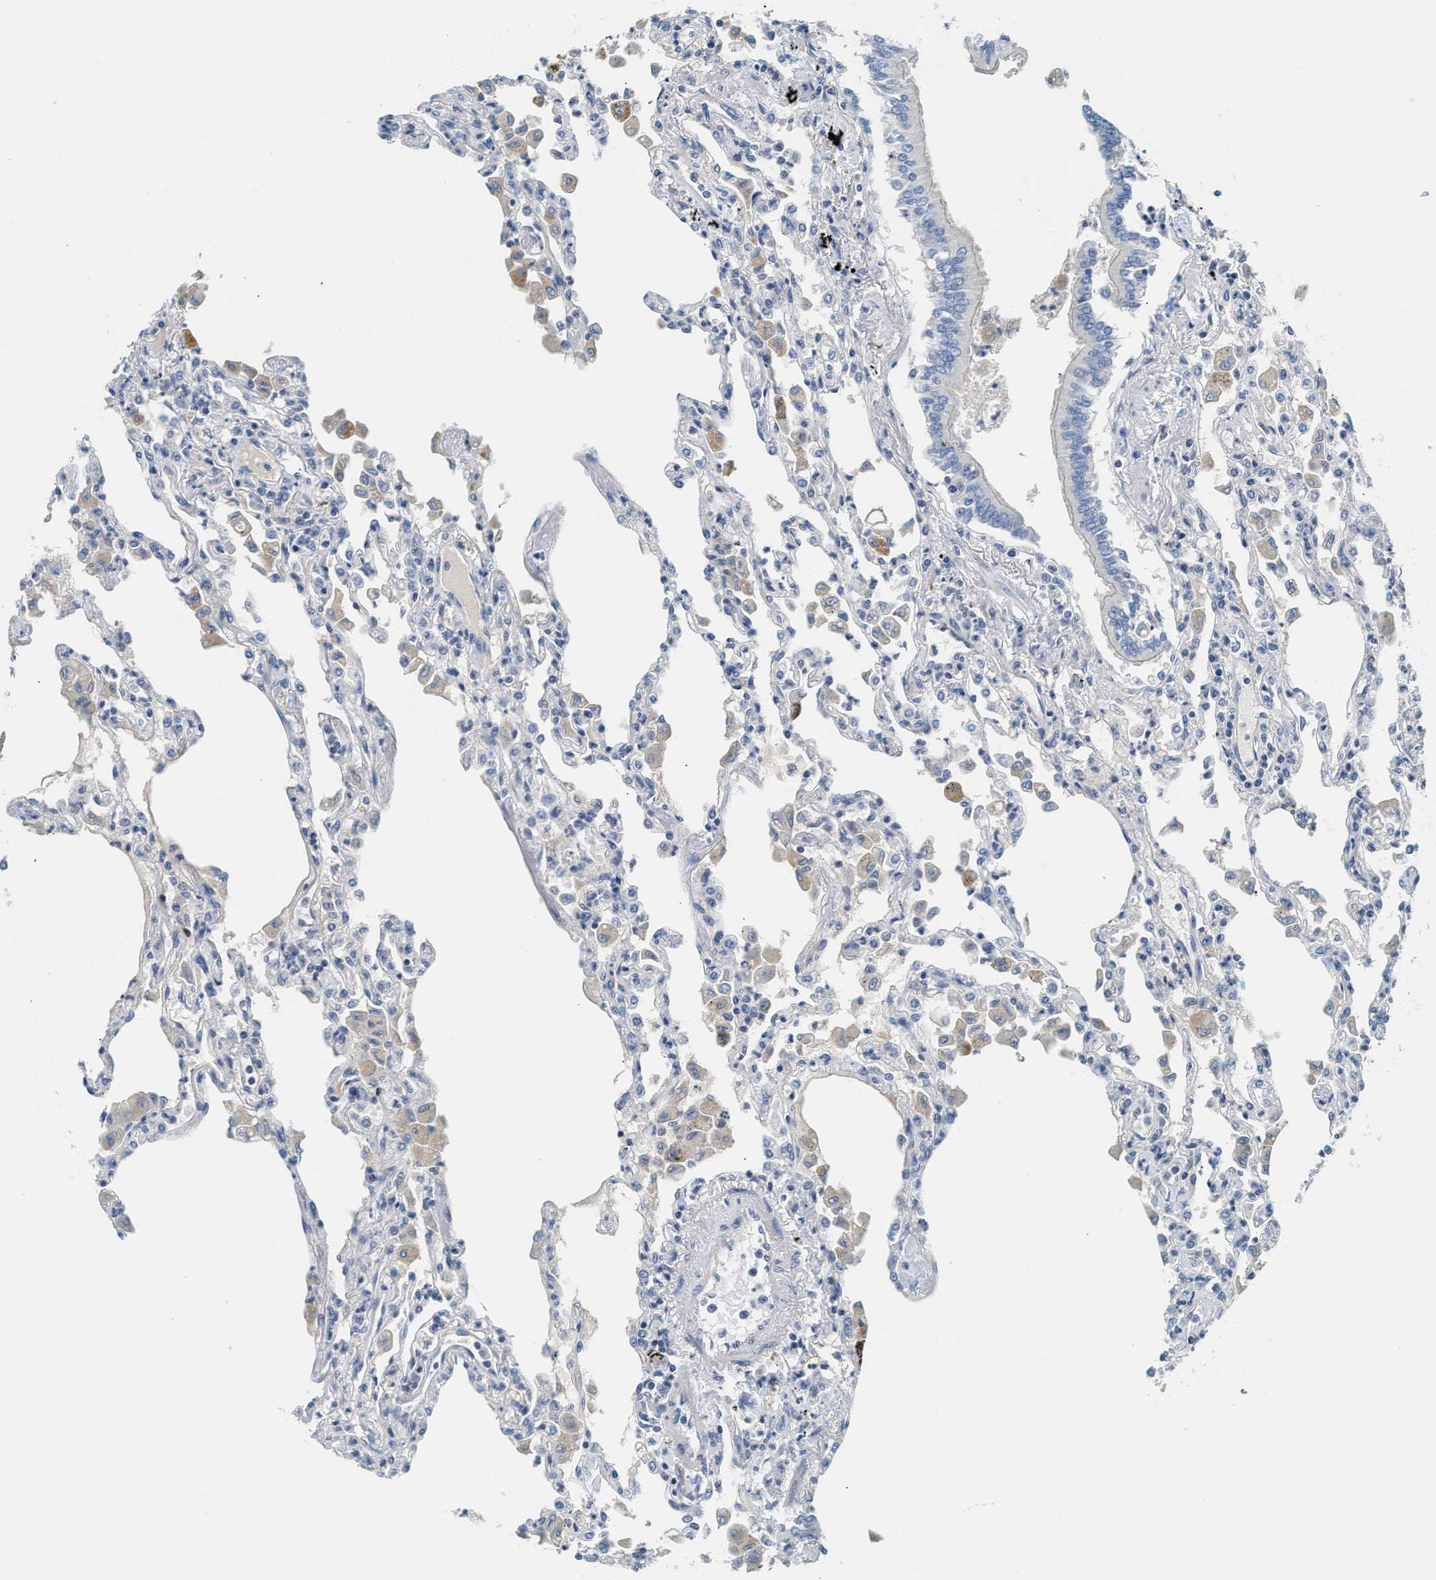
{"staining": {"intensity": "moderate", "quantity": "<25%", "location": "cytoplasmic/membranous"}, "tissue": "lung", "cell_type": "Alveolar cells", "image_type": "normal", "snomed": [{"axis": "morphology", "description": "Normal tissue, NOS"}, {"axis": "topography", "description": "Bronchus"}, {"axis": "topography", "description": "Lung"}], "caption": "Alveolar cells reveal low levels of moderate cytoplasmic/membranous staining in about <25% of cells in normal lung.", "gene": "NSUN7", "patient": {"sex": "female", "age": 49}}